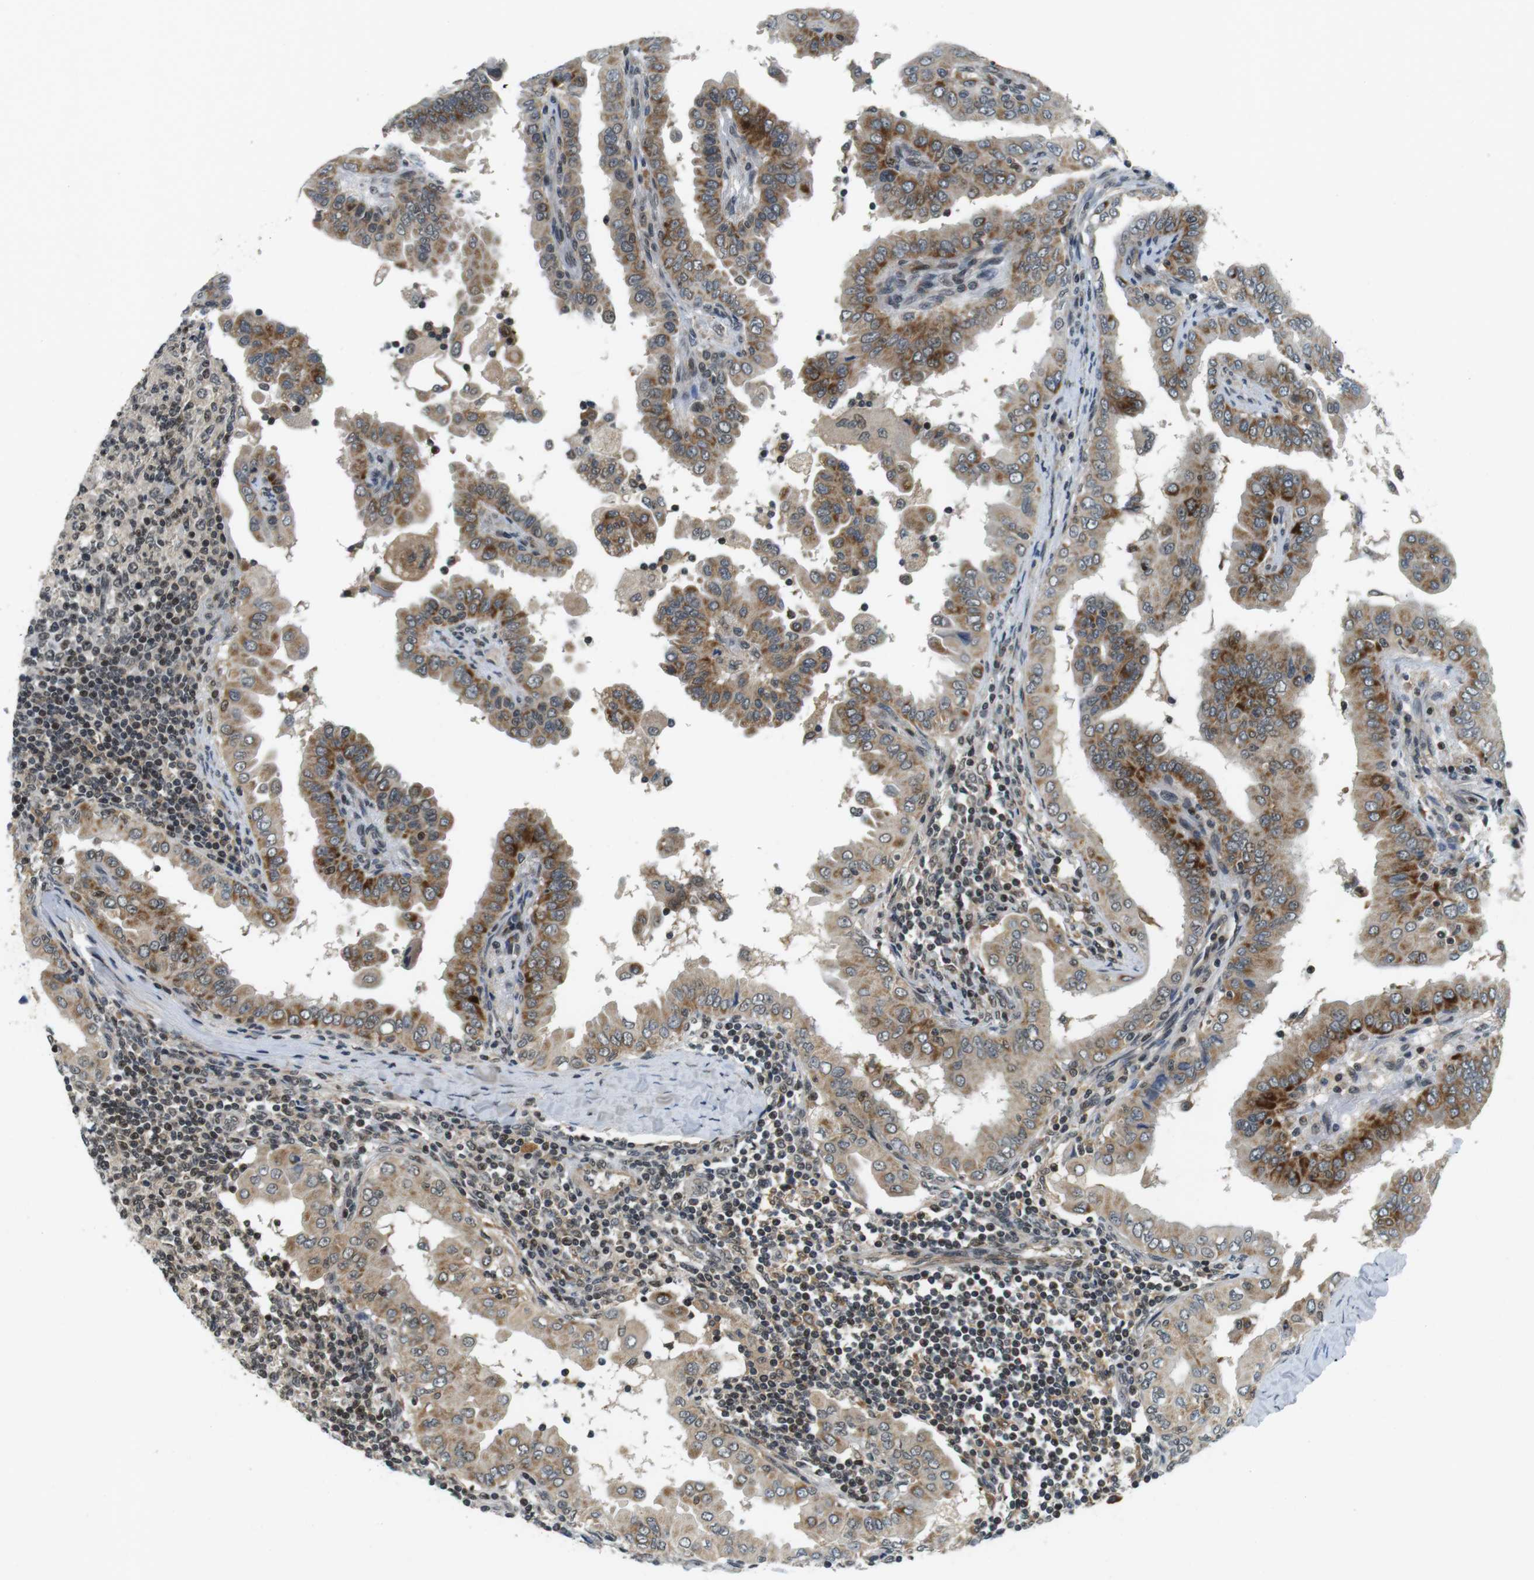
{"staining": {"intensity": "moderate", "quantity": ">75%", "location": "cytoplasmic/membranous"}, "tissue": "thyroid cancer", "cell_type": "Tumor cells", "image_type": "cancer", "snomed": [{"axis": "morphology", "description": "Papillary adenocarcinoma, NOS"}, {"axis": "topography", "description": "Thyroid gland"}], "caption": "This is a histology image of IHC staining of thyroid cancer, which shows moderate positivity in the cytoplasmic/membranous of tumor cells.", "gene": "BRD4", "patient": {"sex": "male", "age": 33}}